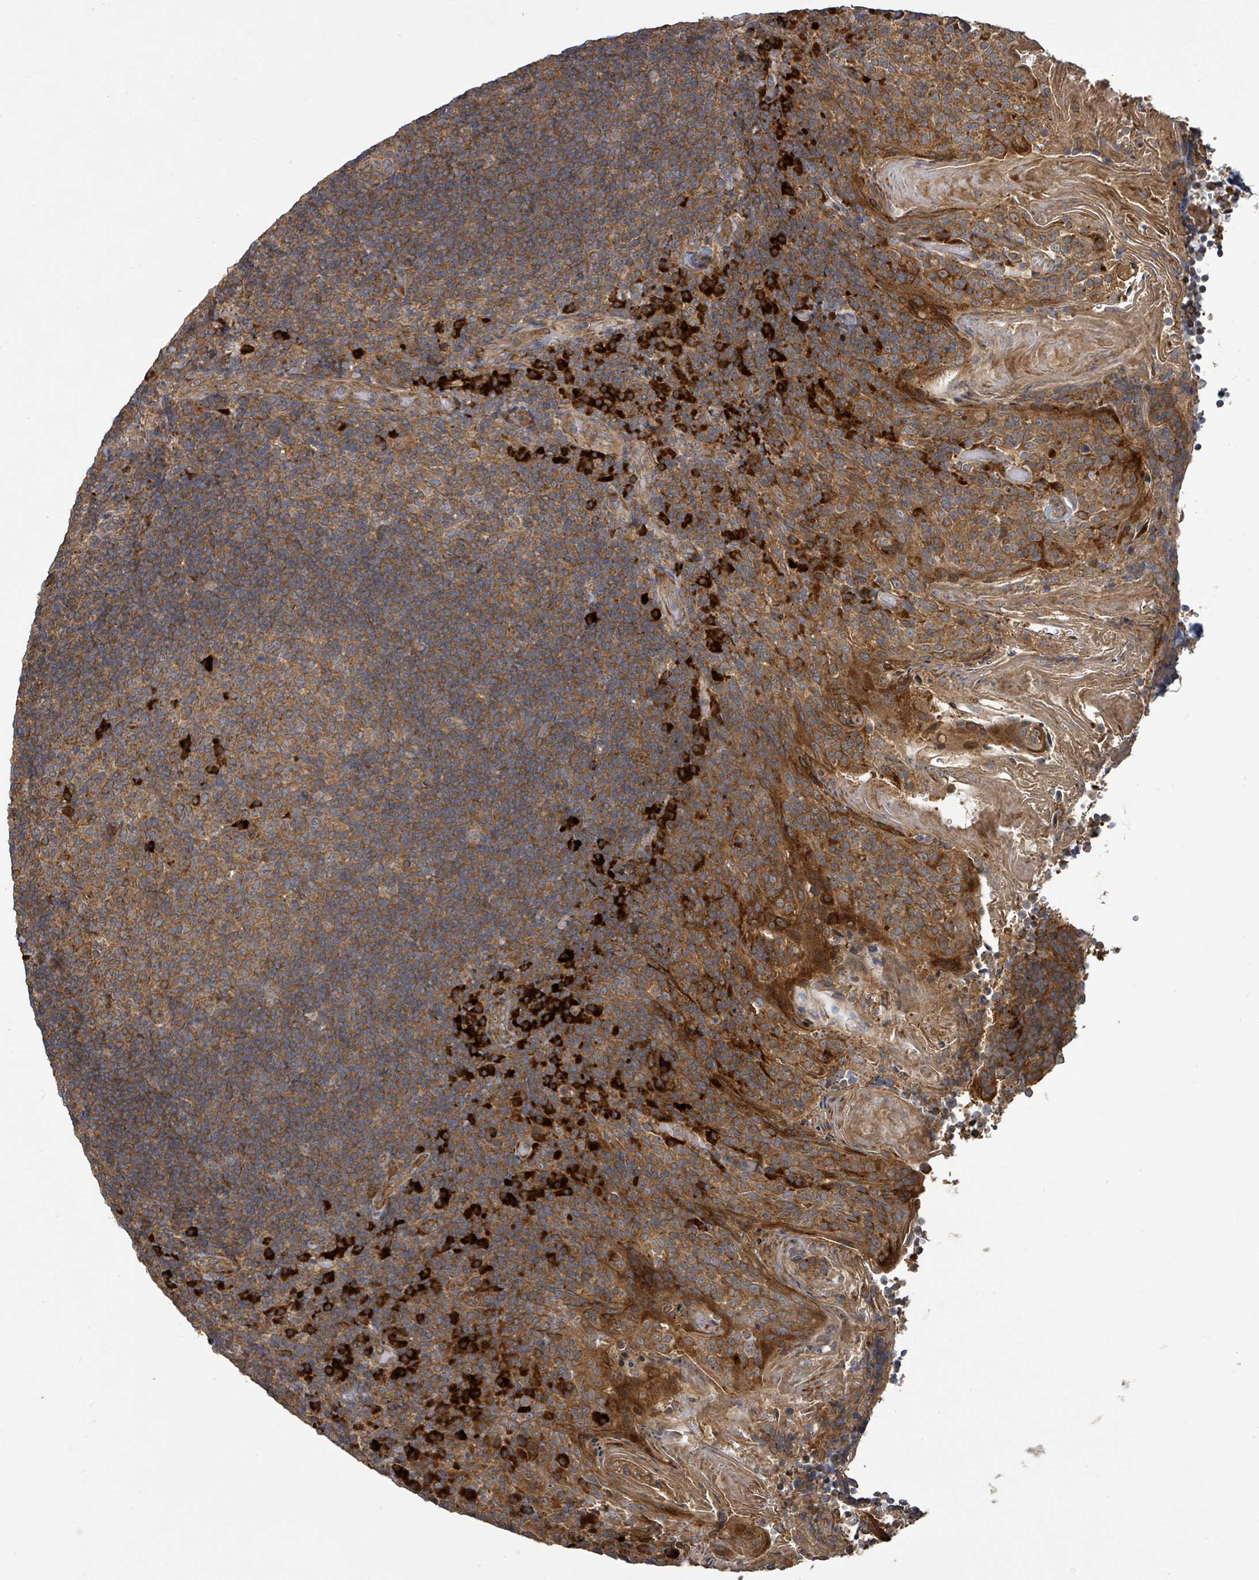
{"staining": {"intensity": "moderate", "quantity": ">75%", "location": "cytoplasmic/membranous"}, "tissue": "tonsil", "cell_type": "Germinal center cells", "image_type": "normal", "snomed": [{"axis": "morphology", "description": "Normal tissue, NOS"}, {"axis": "topography", "description": "Tonsil"}], "caption": "Immunohistochemical staining of normal human tonsil displays moderate cytoplasmic/membranous protein staining in approximately >75% of germinal center cells.", "gene": "STARD4", "patient": {"sex": "female", "age": 10}}